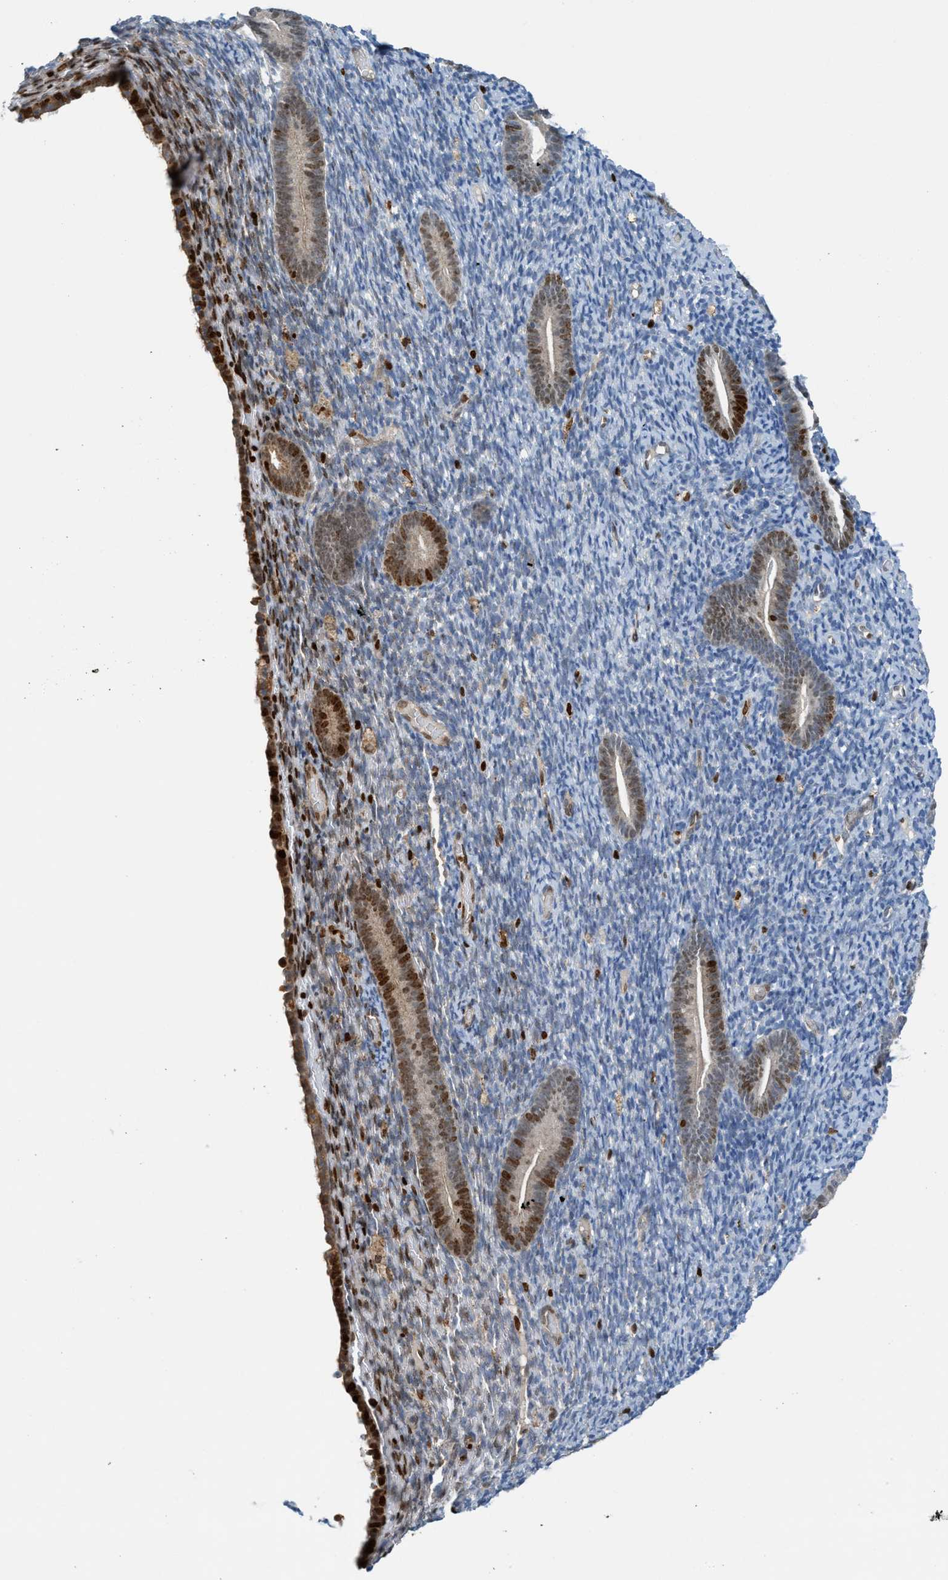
{"staining": {"intensity": "negative", "quantity": "none", "location": "none"}, "tissue": "endometrium", "cell_type": "Cells in endometrial stroma", "image_type": "normal", "snomed": [{"axis": "morphology", "description": "Normal tissue, NOS"}, {"axis": "topography", "description": "Endometrium"}], "caption": "This is an IHC micrograph of benign human endometrium. There is no expression in cells in endometrial stroma.", "gene": "SH3D19", "patient": {"sex": "female", "age": 51}}